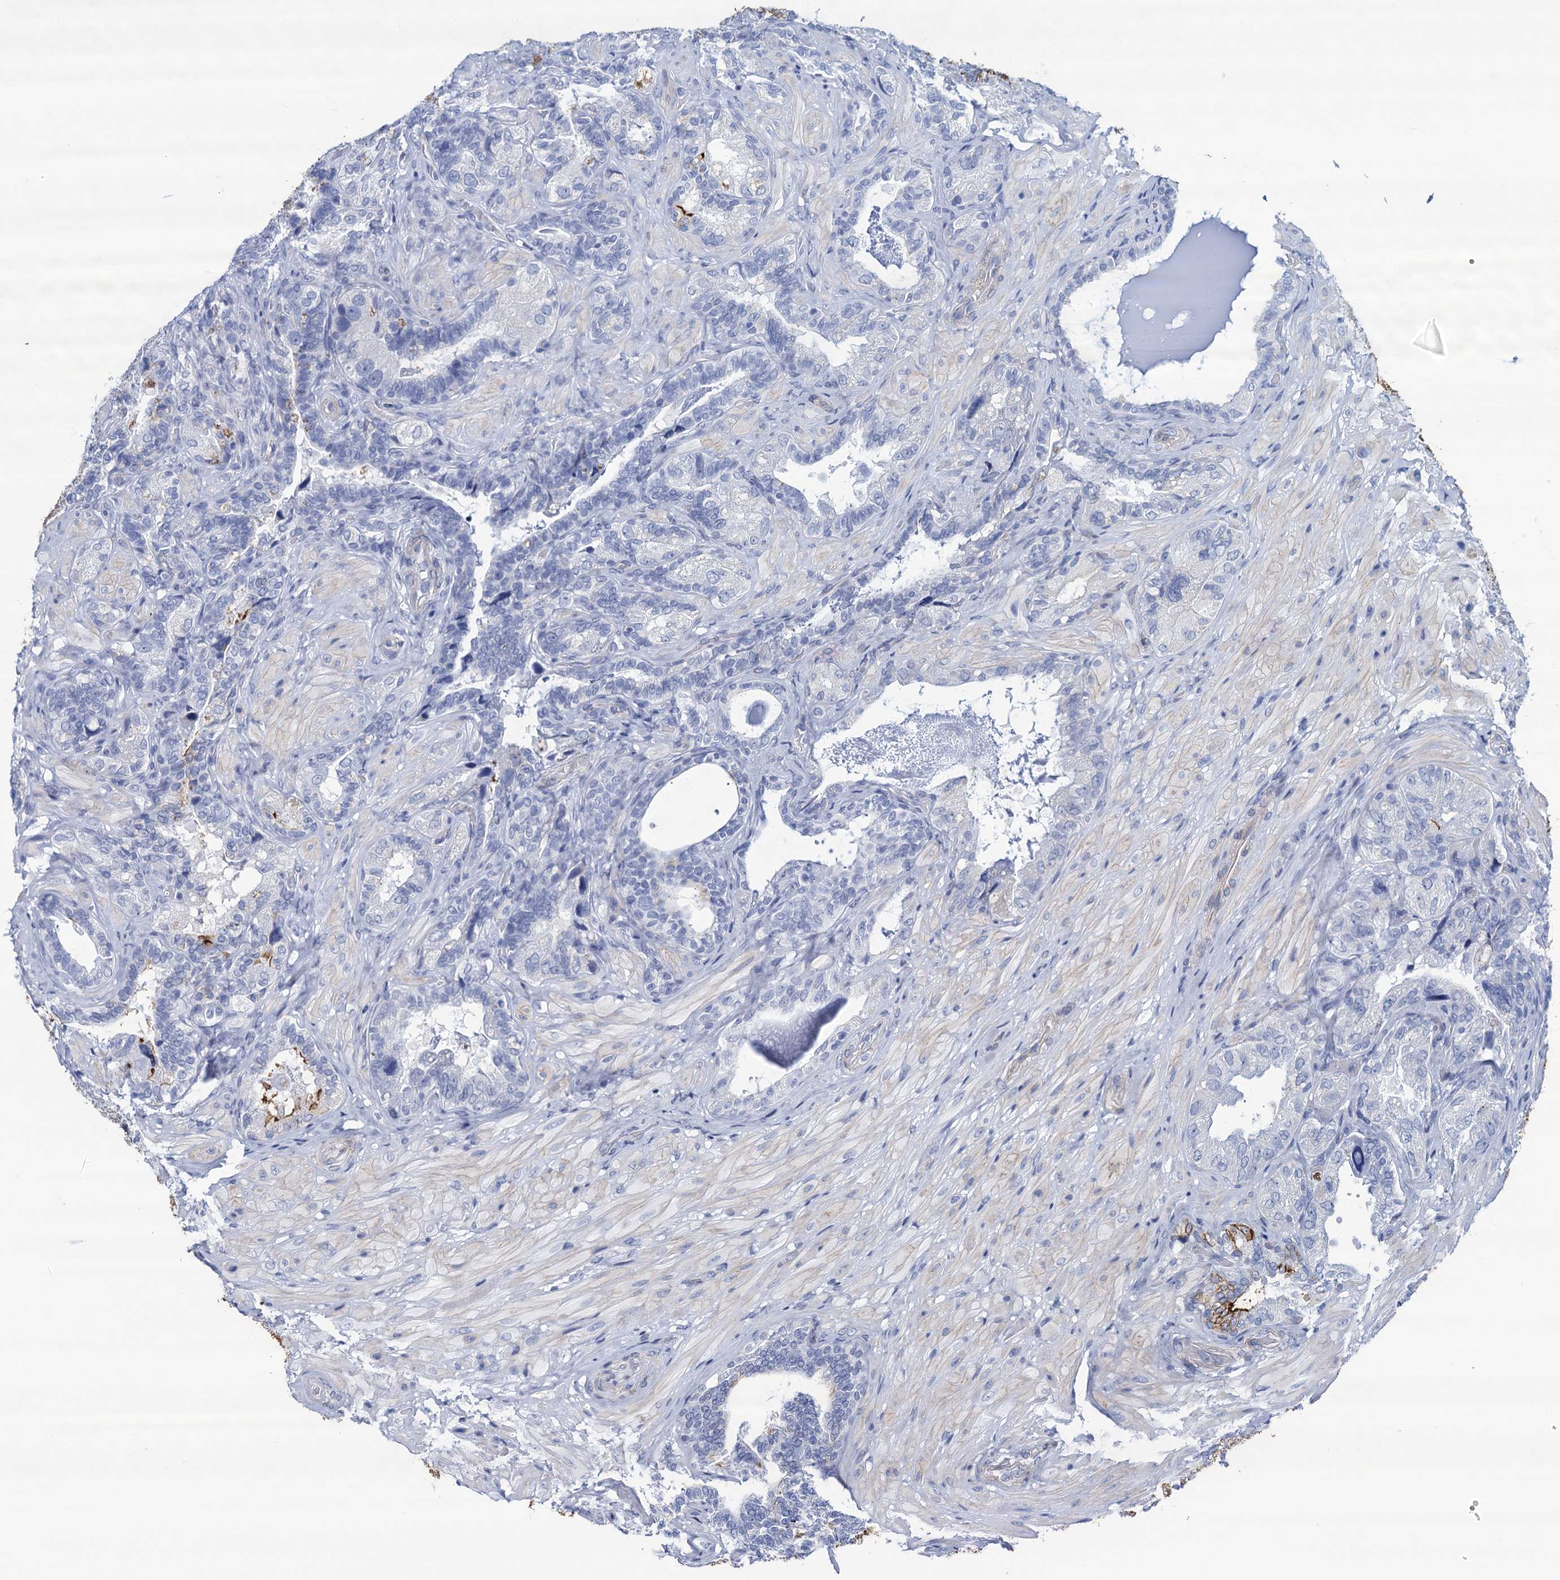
{"staining": {"intensity": "negative", "quantity": "none", "location": "none"}, "tissue": "seminal vesicle", "cell_type": "Glandular cells", "image_type": "normal", "snomed": [{"axis": "morphology", "description": "Normal tissue, NOS"}, {"axis": "topography", "description": "Prostate and seminal vesicle, NOS"}, {"axis": "topography", "description": "Prostate"}, {"axis": "topography", "description": "Seminal veicle"}], "caption": "High power microscopy histopathology image of an immunohistochemistry micrograph of unremarkable seminal vesicle, revealing no significant expression in glandular cells. (DAB immunohistochemistry (IHC) with hematoxylin counter stain).", "gene": "RHCG", "patient": {"sex": "male", "age": 67}}